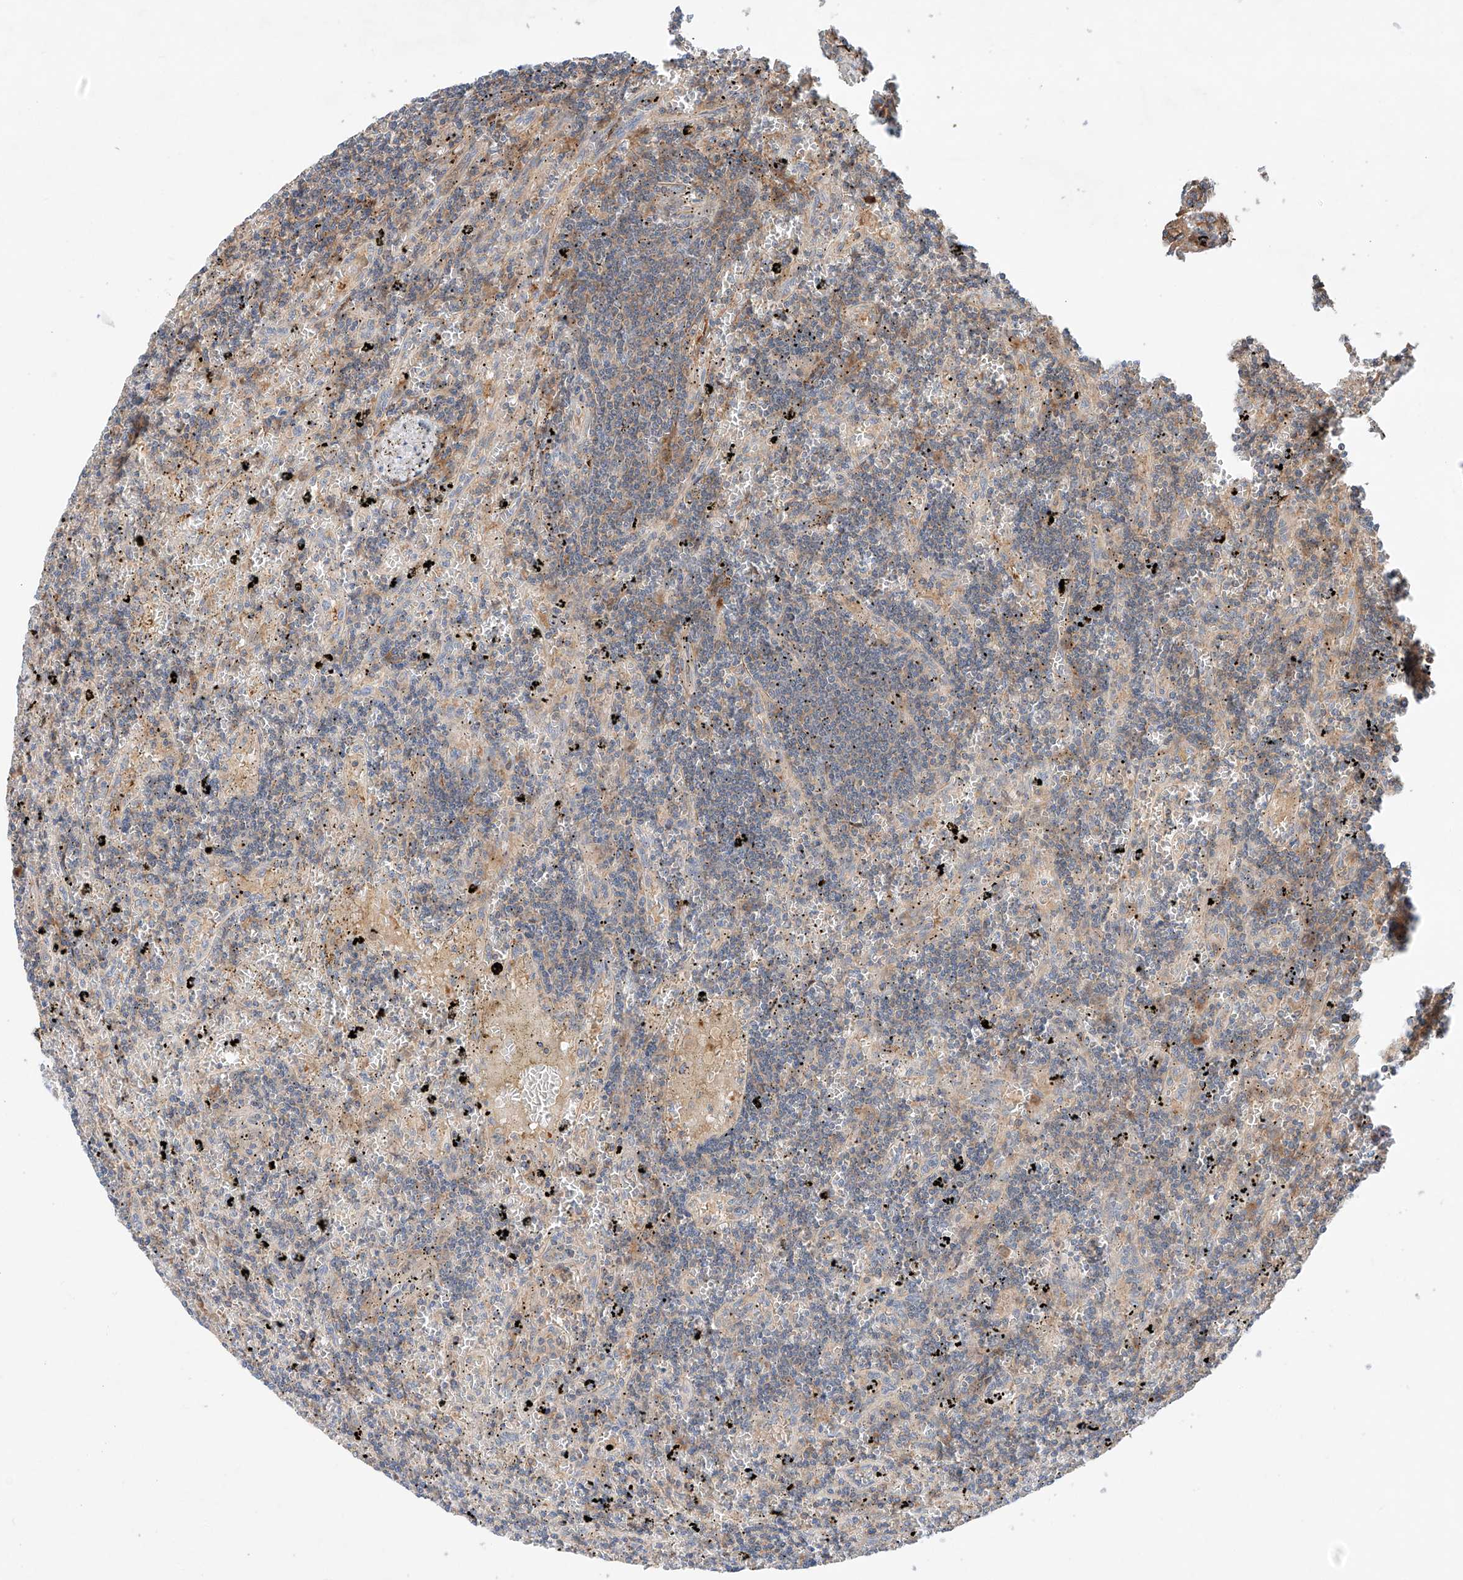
{"staining": {"intensity": "negative", "quantity": "none", "location": "none"}, "tissue": "lymphoma", "cell_type": "Tumor cells", "image_type": "cancer", "snomed": [{"axis": "morphology", "description": "Malignant lymphoma, non-Hodgkin's type, Low grade"}, {"axis": "topography", "description": "Spleen"}], "caption": "An immunohistochemistry (IHC) micrograph of lymphoma is shown. There is no staining in tumor cells of lymphoma.", "gene": "RUSC1", "patient": {"sex": "male", "age": 76}}